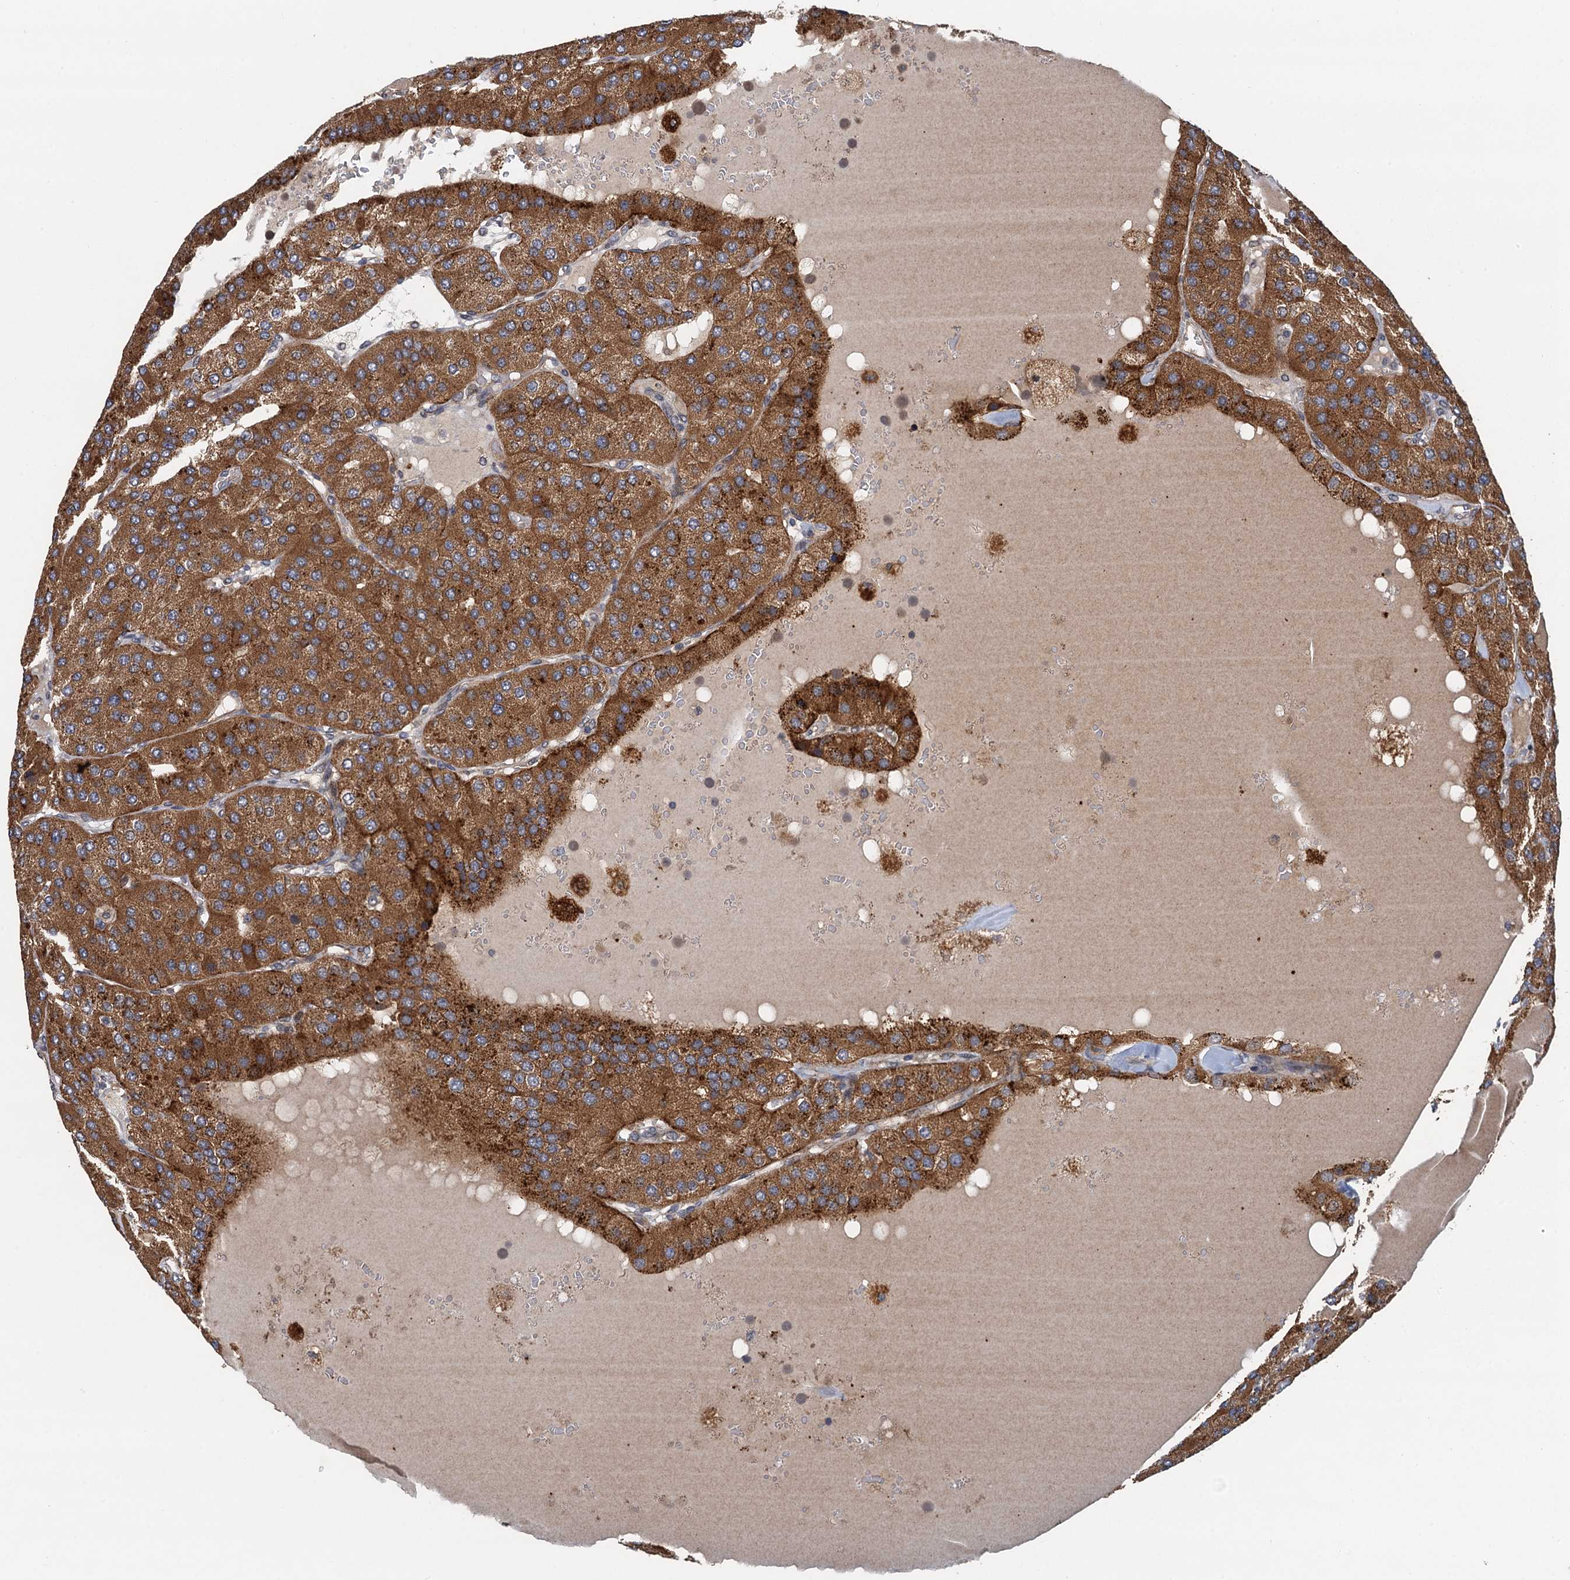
{"staining": {"intensity": "strong", "quantity": ">75%", "location": "cytoplasmic/membranous"}, "tissue": "parathyroid gland", "cell_type": "Glandular cells", "image_type": "normal", "snomed": [{"axis": "morphology", "description": "Normal tissue, NOS"}, {"axis": "morphology", "description": "Adenoma, NOS"}, {"axis": "topography", "description": "Parathyroid gland"}], "caption": "Immunohistochemical staining of normal human parathyroid gland exhibits strong cytoplasmic/membranous protein expression in about >75% of glandular cells.", "gene": "NLRP10", "patient": {"sex": "female", "age": 86}}